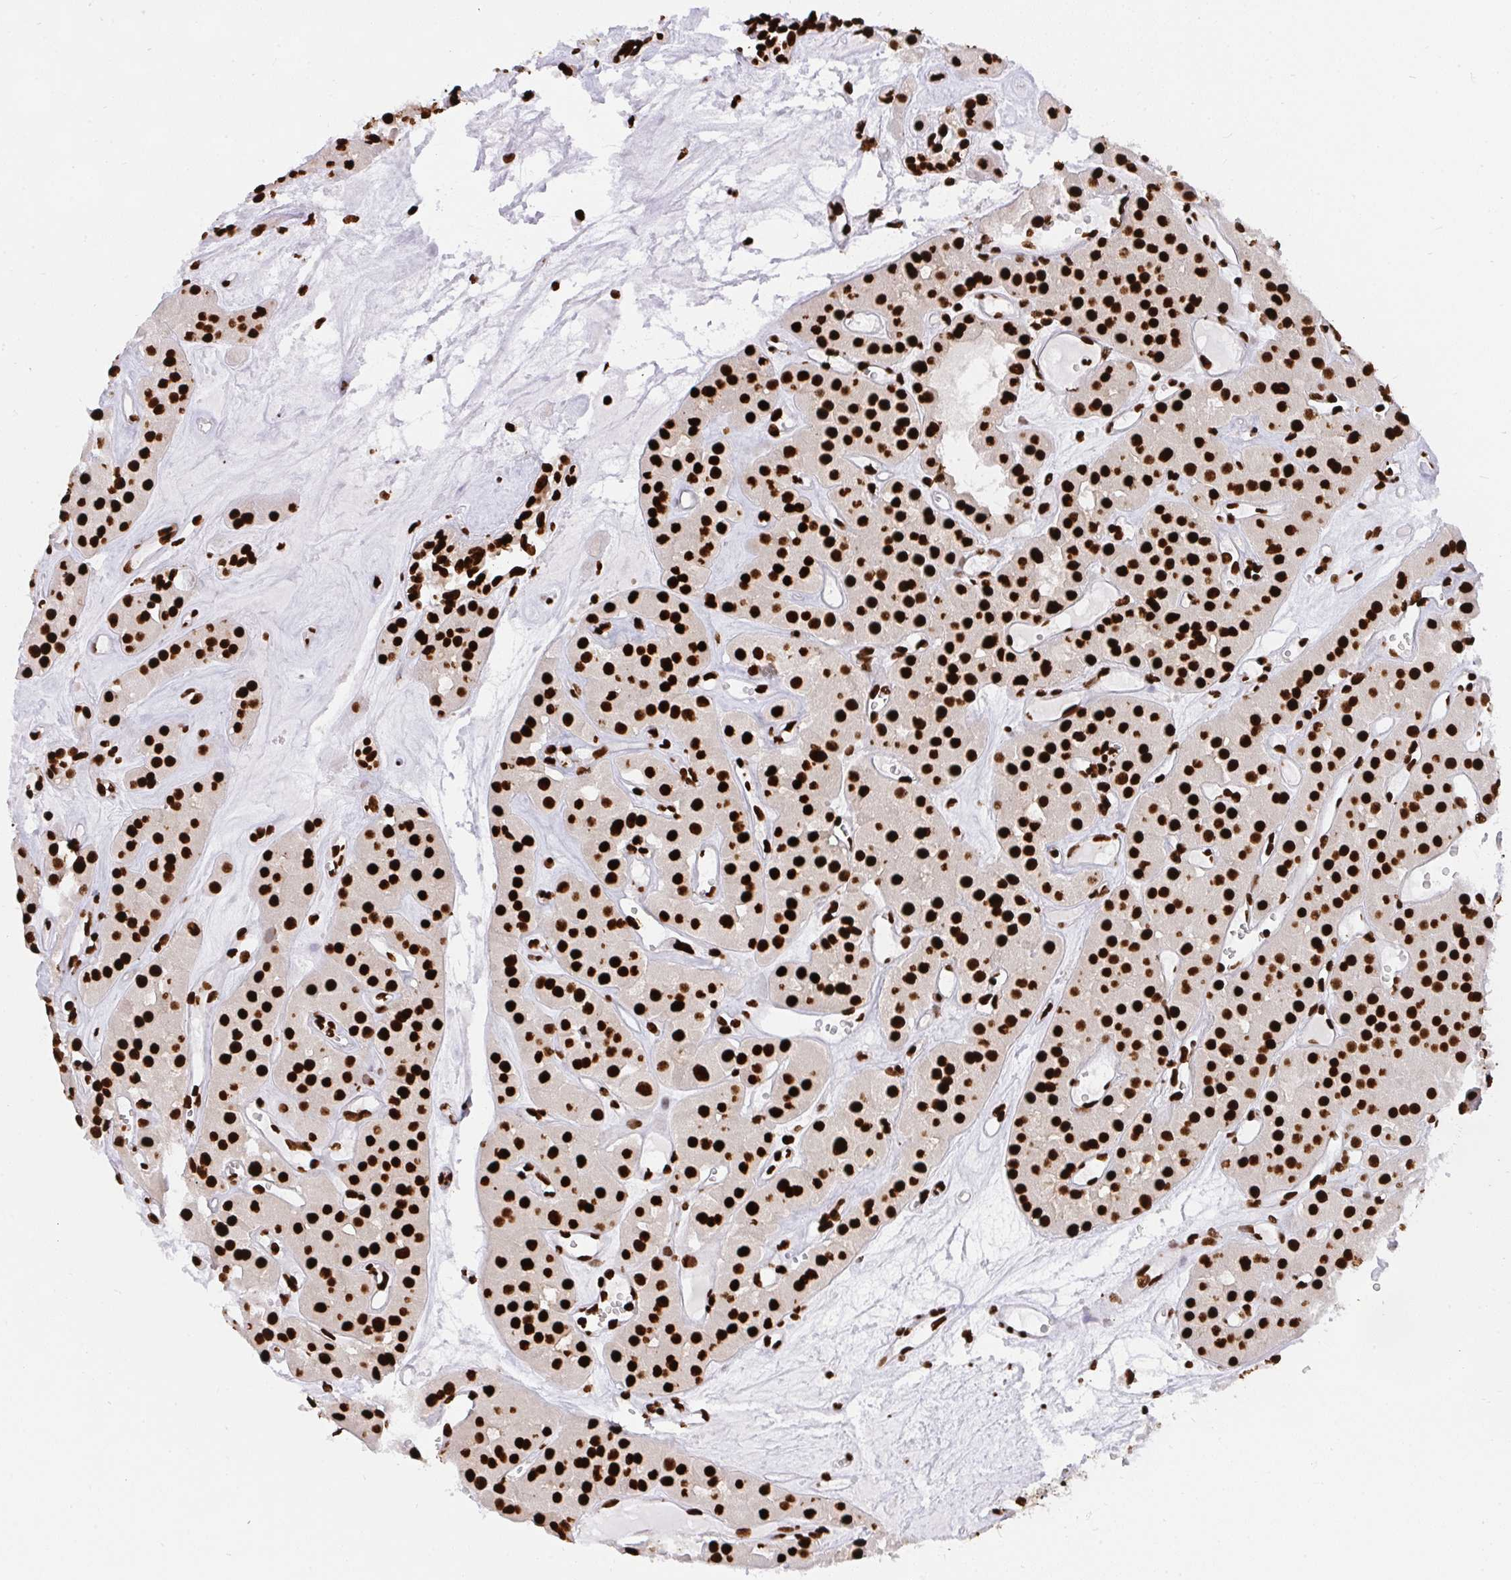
{"staining": {"intensity": "strong", "quantity": ">75%", "location": "nuclear"}, "tissue": "renal cancer", "cell_type": "Tumor cells", "image_type": "cancer", "snomed": [{"axis": "morphology", "description": "Carcinoma, NOS"}, {"axis": "topography", "description": "Kidney"}], "caption": "Tumor cells demonstrate high levels of strong nuclear positivity in about >75% of cells in renal cancer. The staining was performed using DAB to visualize the protein expression in brown, while the nuclei were stained in blue with hematoxylin (Magnification: 20x).", "gene": "HNRNPL", "patient": {"sex": "female", "age": 75}}